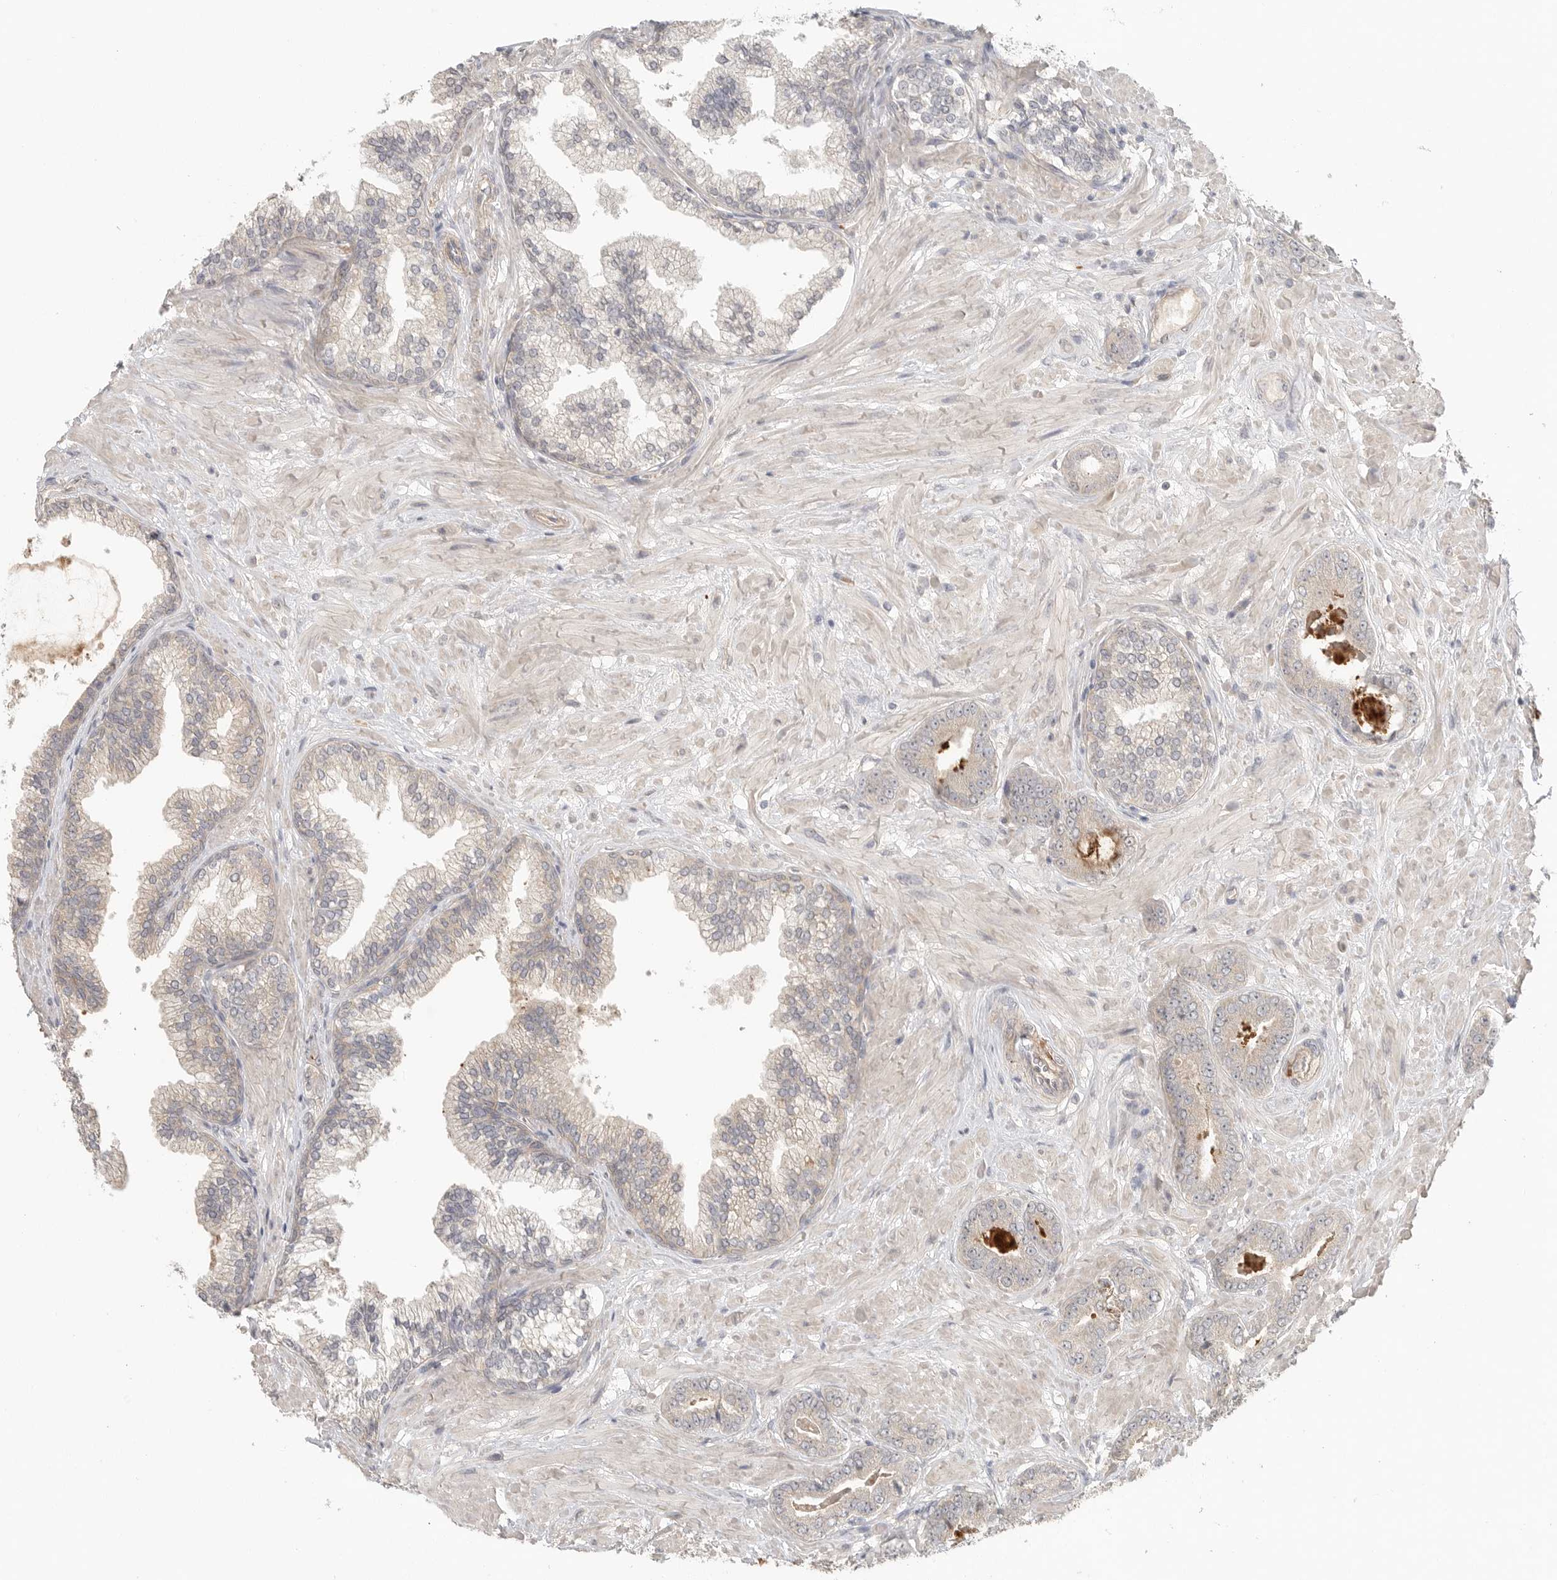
{"staining": {"intensity": "negative", "quantity": "none", "location": "none"}, "tissue": "prostate cancer", "cell_type": "Tumor cells", "image_type": "cancer", "snomed": [{"axis": "morphology", "description": "Adenocarcinoma, Low grade"}, {"axis": "topography", "description": "Prostate"}], "caption": "Prostate adenocarcinoma (low-grade) was stained to show a protein in brown. There is no significant expression in tumor cells.", "gene": "HDAC6", "patient": {"sex": "male", "age": 71}}